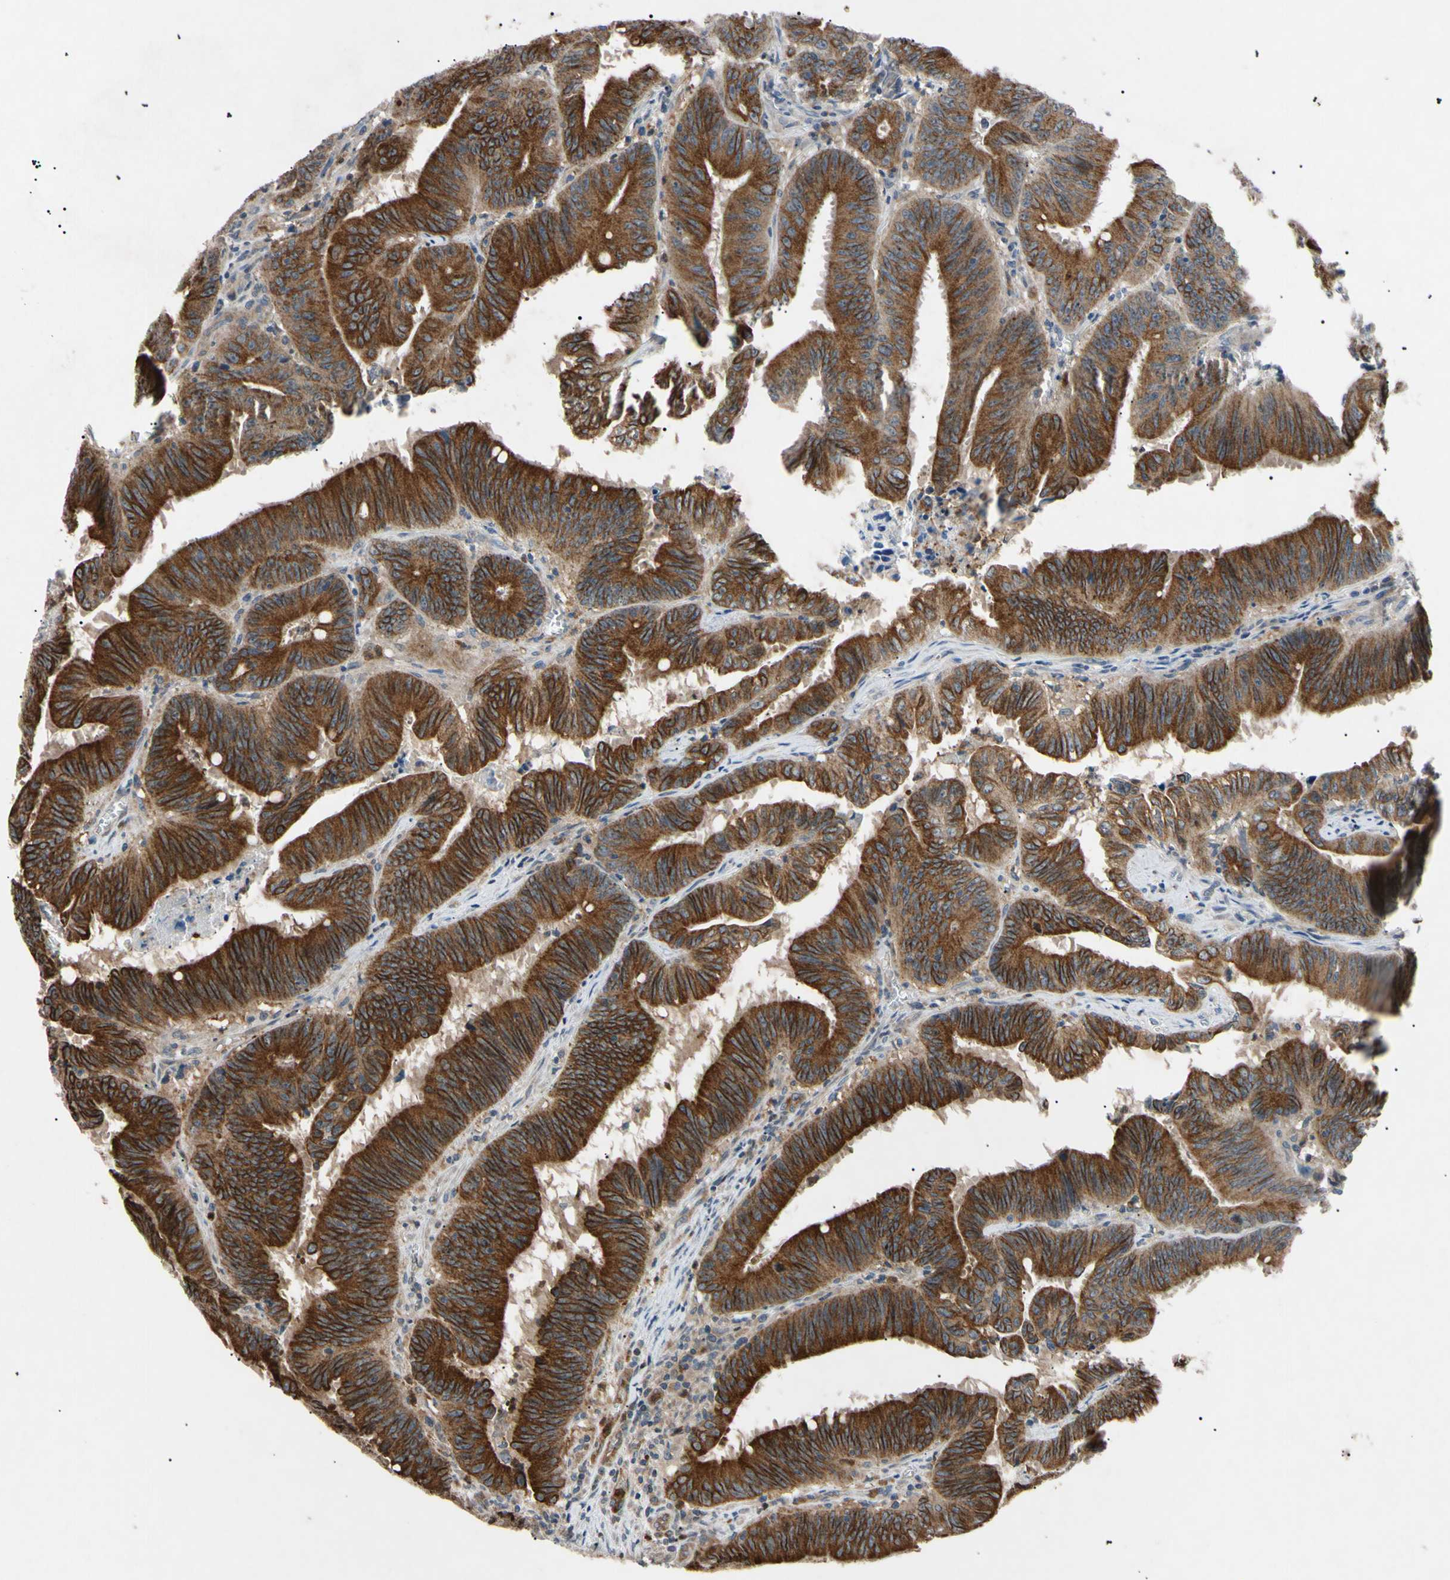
{"staining": {"intensity": "moderate", "quantity": ">75%", "location": "cytoplasmic/membranous,nuclear"}, "tissue": "colorectal cancer", "cell_type": "Tumor cells", "image_type": "cancer", "snomed": [{"axis": "morphology", "description": "Adenocarcinoma, NOS"}, {"axis": "topography", "description": "Colon"}], "caption": "Human colorectal cancer stained for a protein (brown) reveals moderate cytoplasmic/membranous and nuclear positive positivity in about >75% of tumor cells.", "gene": "TUBB4A", "patient": {"sex": "male", "age": 45}}